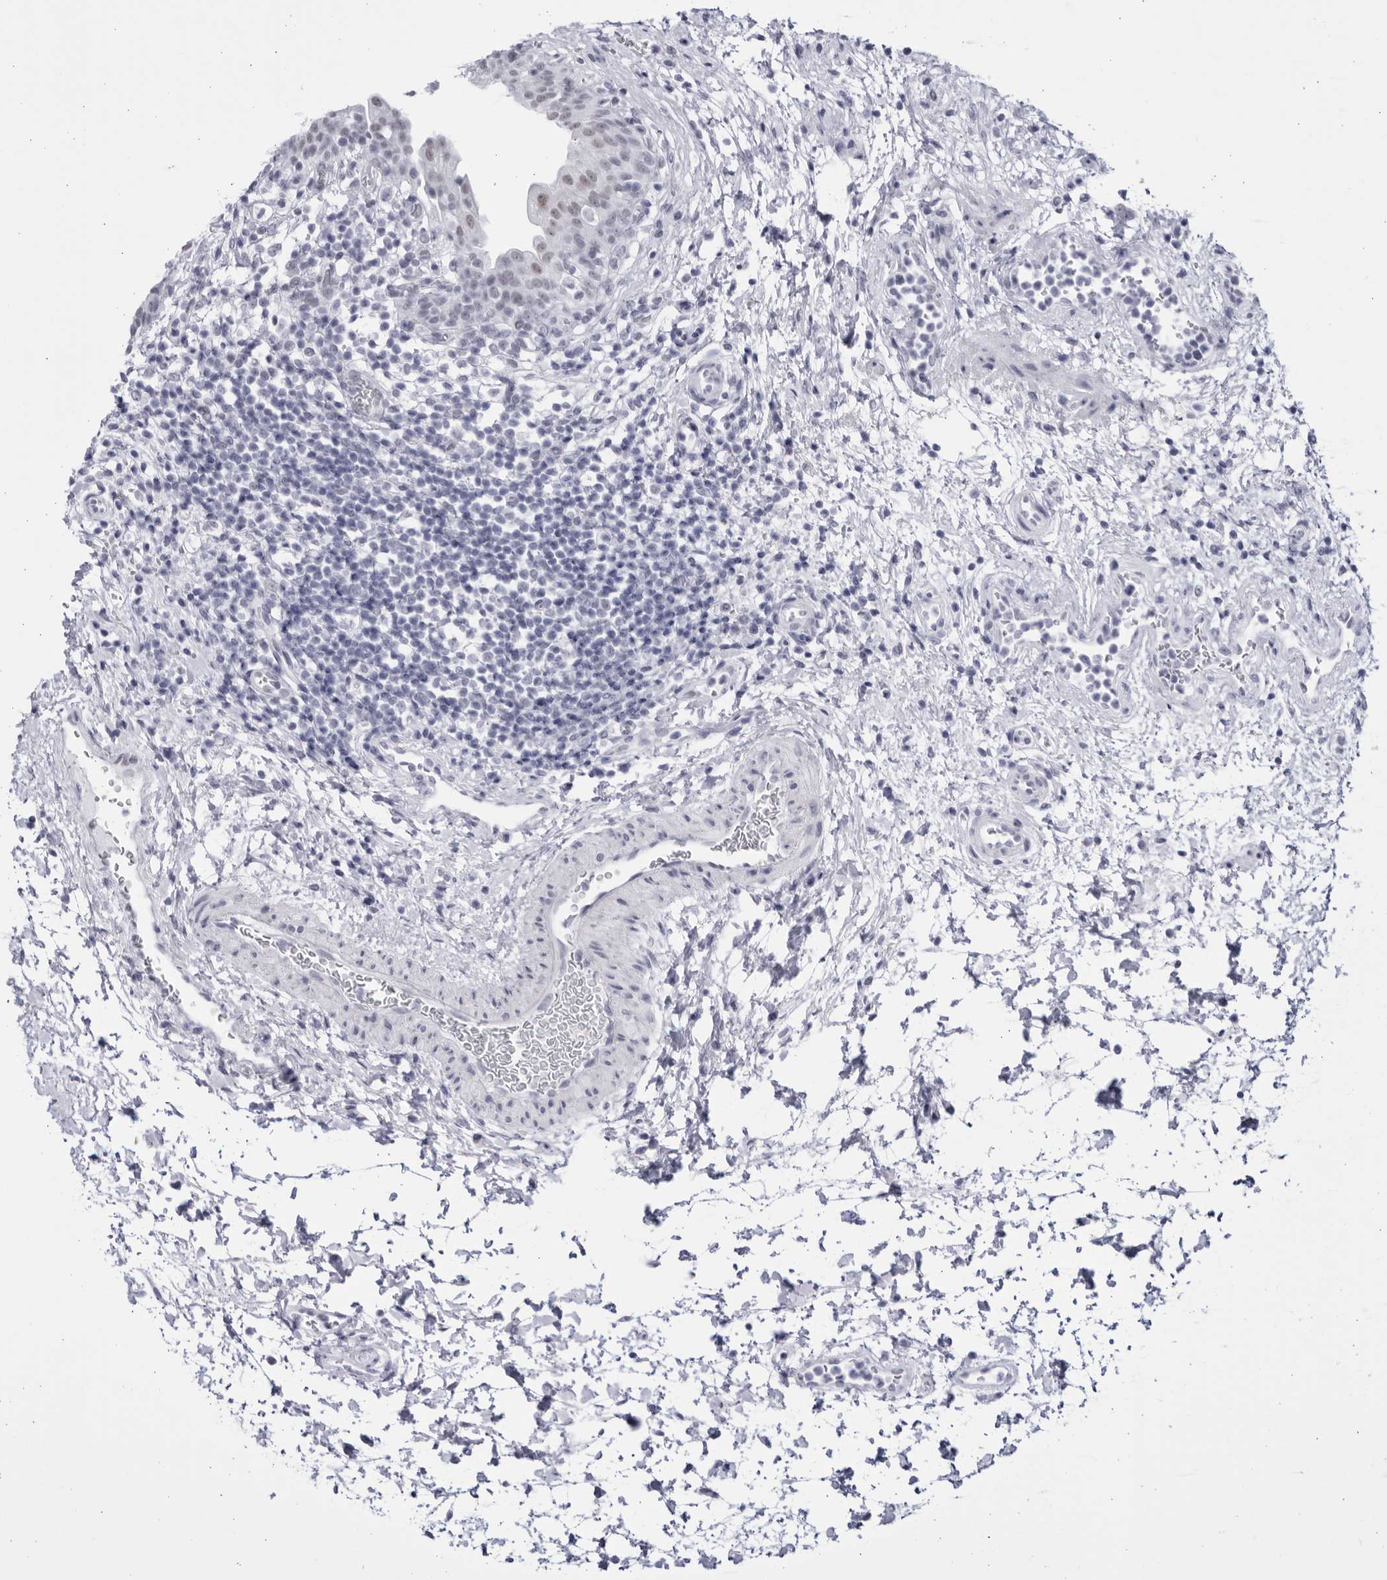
{"staining": {"intensity": "weak", "quantity": "25%-75%", "location": "nuclear"}, "tissue": "urinary bladder", "cell_type": "Urothelial cells", "image_type": "normal", "snomed": [{"axis": "morphology", "description": "Normal tissue, NOS"}, {"axis": "topography", "description": "Urinary bladder"}], "caption": "A histopathology image of urinary bladder stained for a protein demonstrates weak nuclear brown staining in urothelial cells. The protein of interest is shown in brown color, while the nuclei are stained blue.", "gene": "CCDC181", "patient": {"sex": "male", "age": 37}}